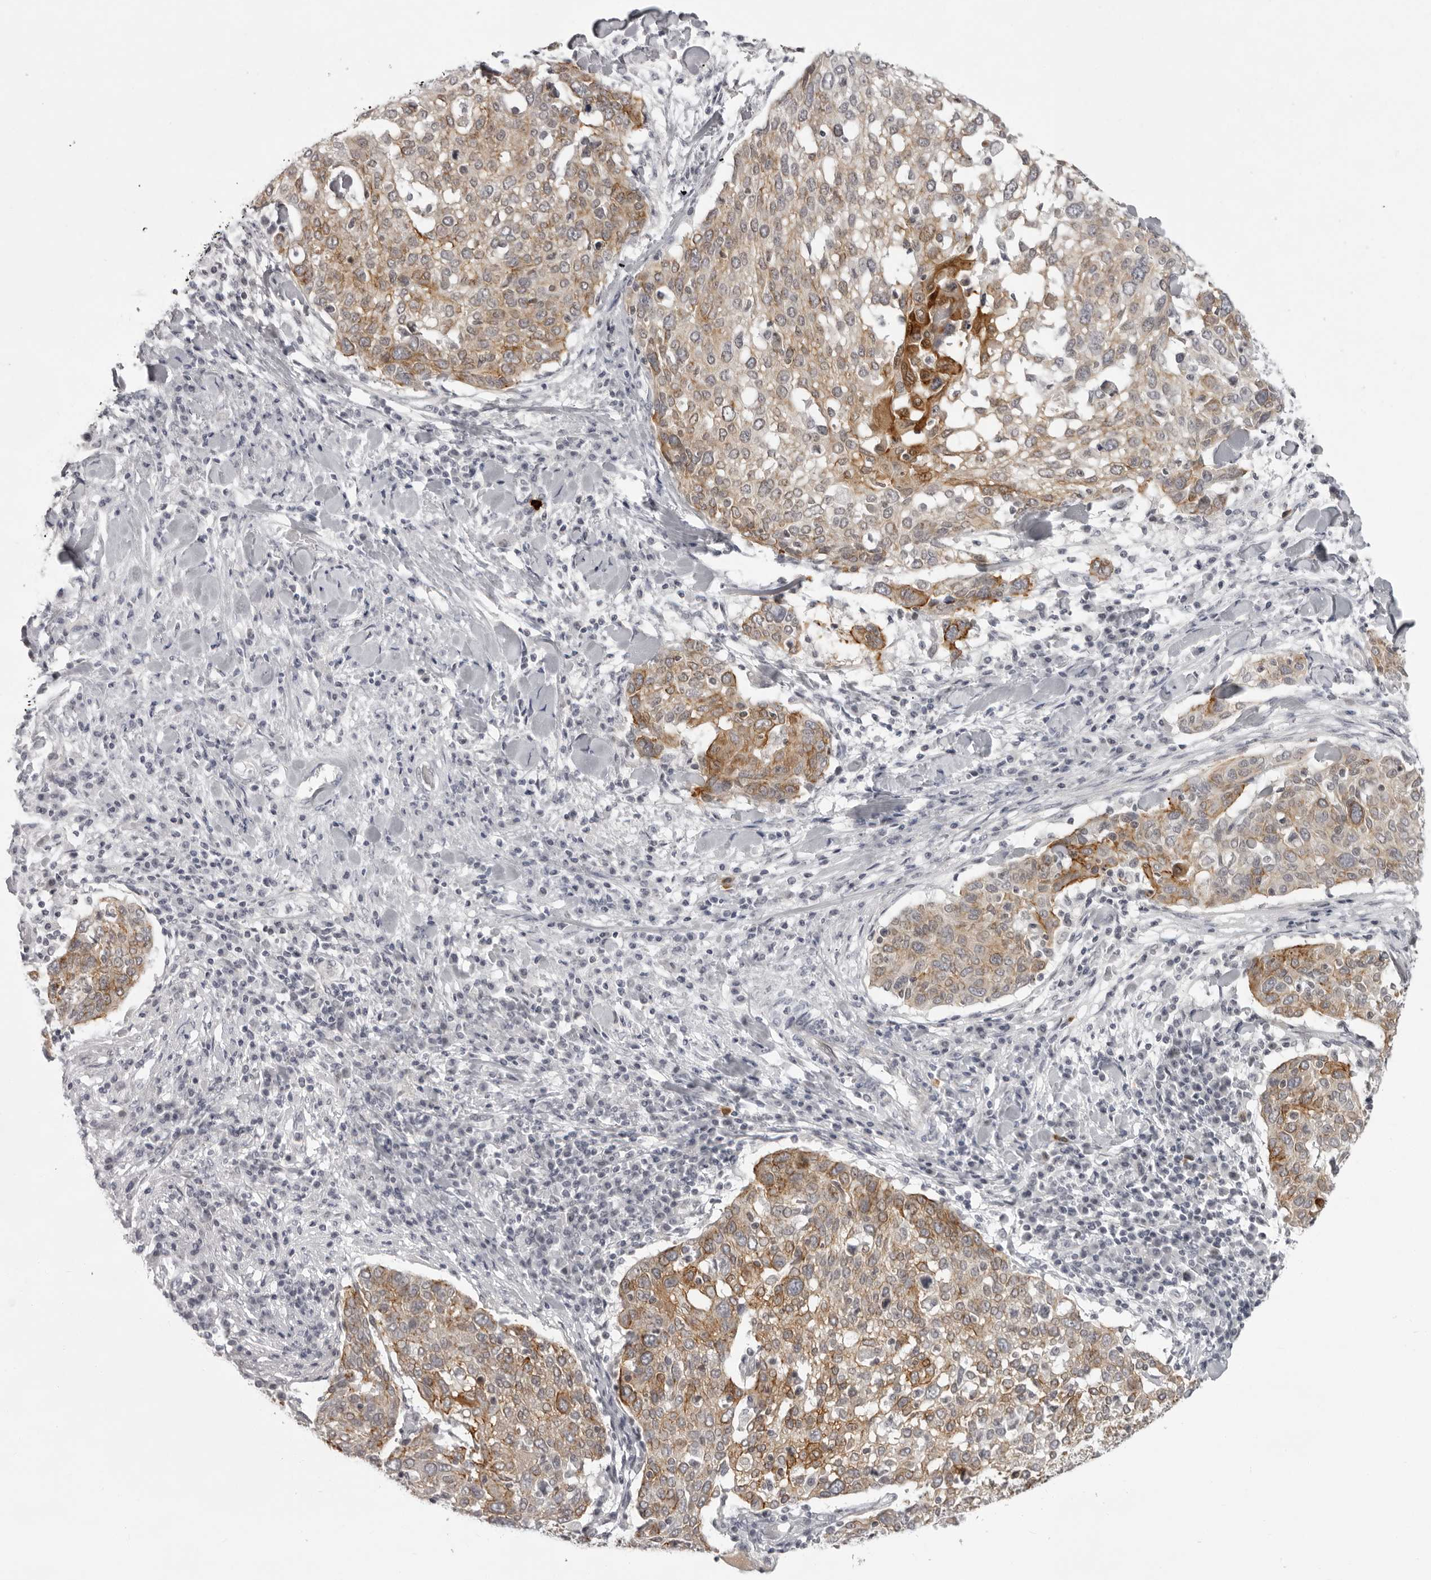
{"staining": {"intensity": "moderate", "quantity": ">75%", "location": "cytoplasmic/membranous"}, "tissue": "lung cancer", "cell_type": "Tumor cells", "image_type": "cancer", "snomed": [{"axis": "morphology", "description": "Squamous cell carcinoma, NOS"}, {"axis": "topography", "description": "Lung"}], "caption": "Protein staining of squamous cell carcinoma (lung) tissue demonstrates moderate cytoplasmic/membranous positivity in approximately >75% of tumor cells.", "gene": "NUDT18", "patient": {"sex": "male", "age": 65}}